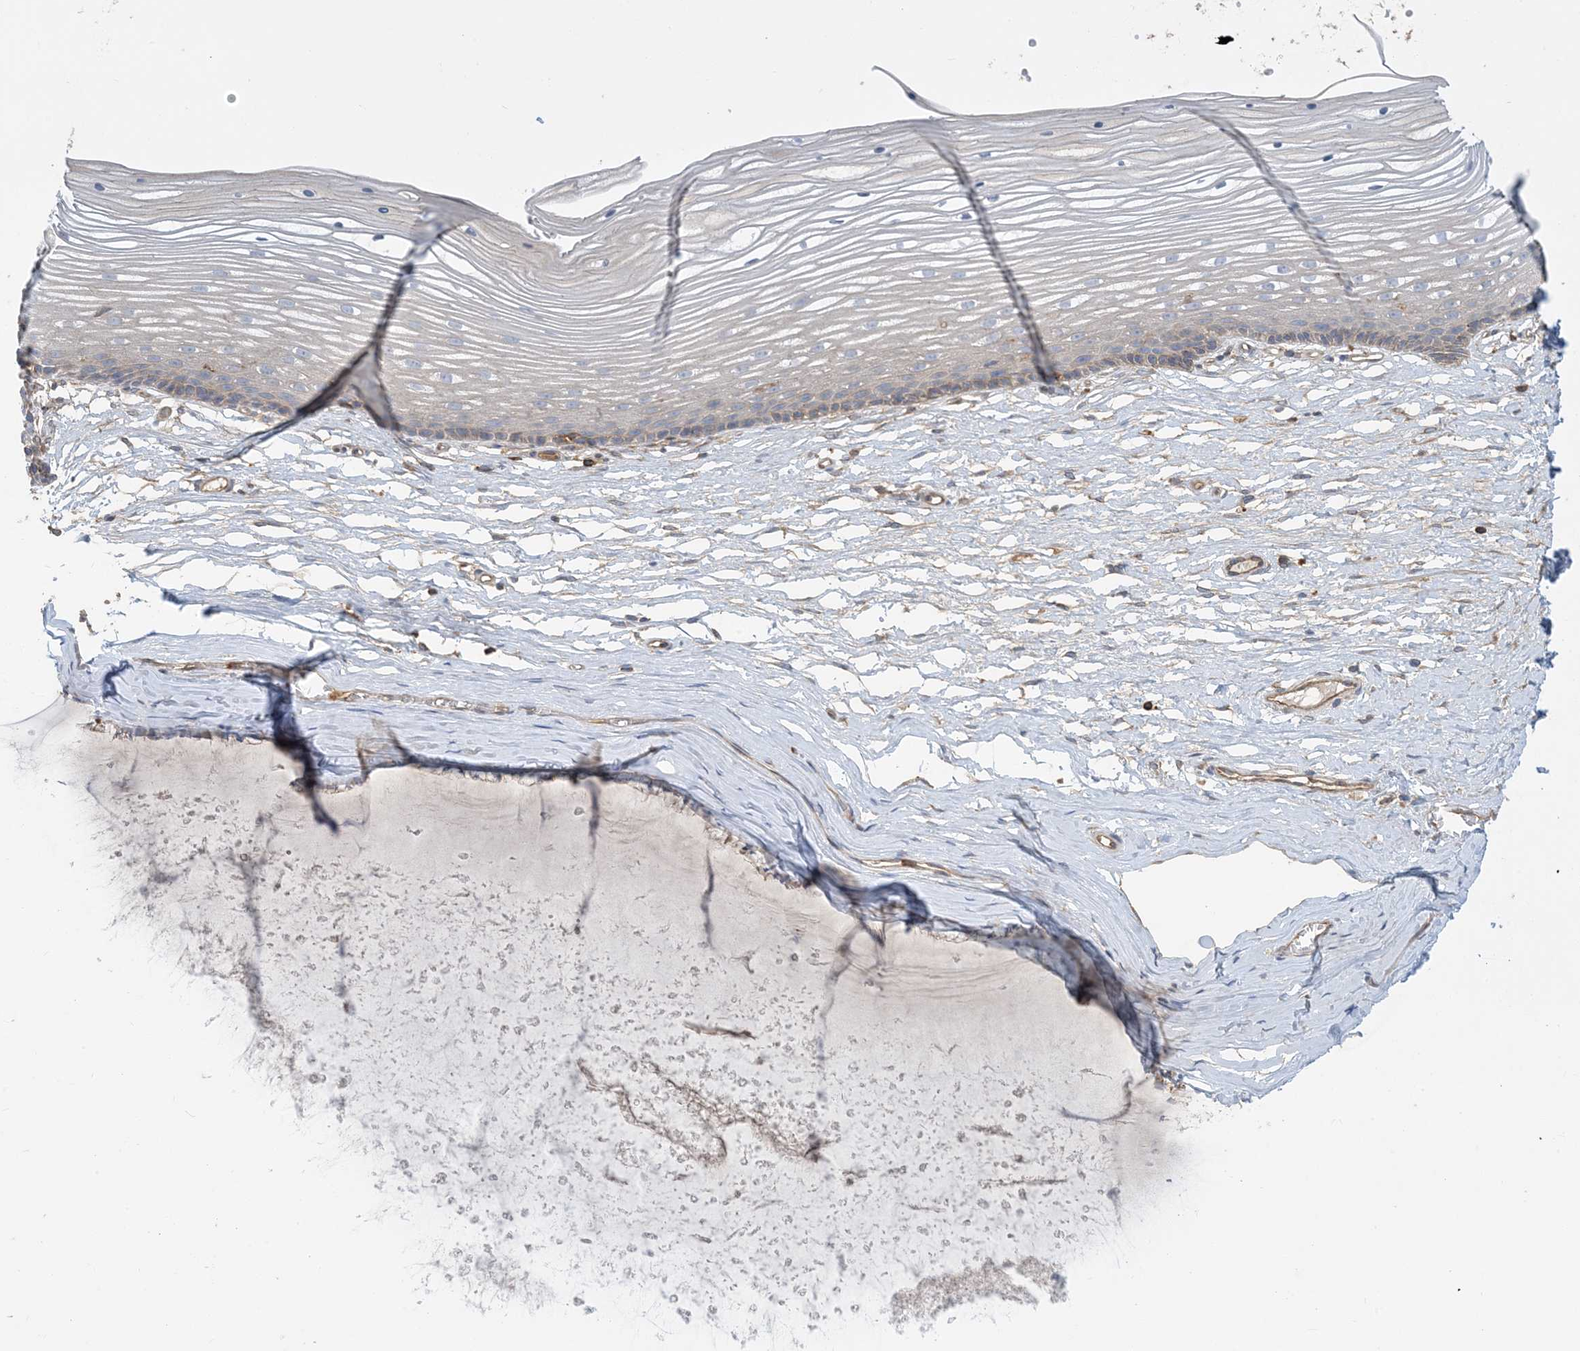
{"staining": {"intensity": "weak", "quantity": "<25%", "location": "cytoplasmic/membranous"}, "tissue": "vagina", "cell_type": "Squamous epithelial cells", "image_type": "normal", "snomed": [{"axis": "morphology", "description": "Normal tissue, NOS"}, {"axis": "topography", "description": "Vagina"}, {"axis": "topography", "description": "Cervix"}], "caption": "A histopathology image of human vagina is negative for staining in squamous epithelial cells. (DAB IHC with hematoxylin counter stain).", "gene": "SFMBT2", "patient": {"sex": "female", "age": 40}}